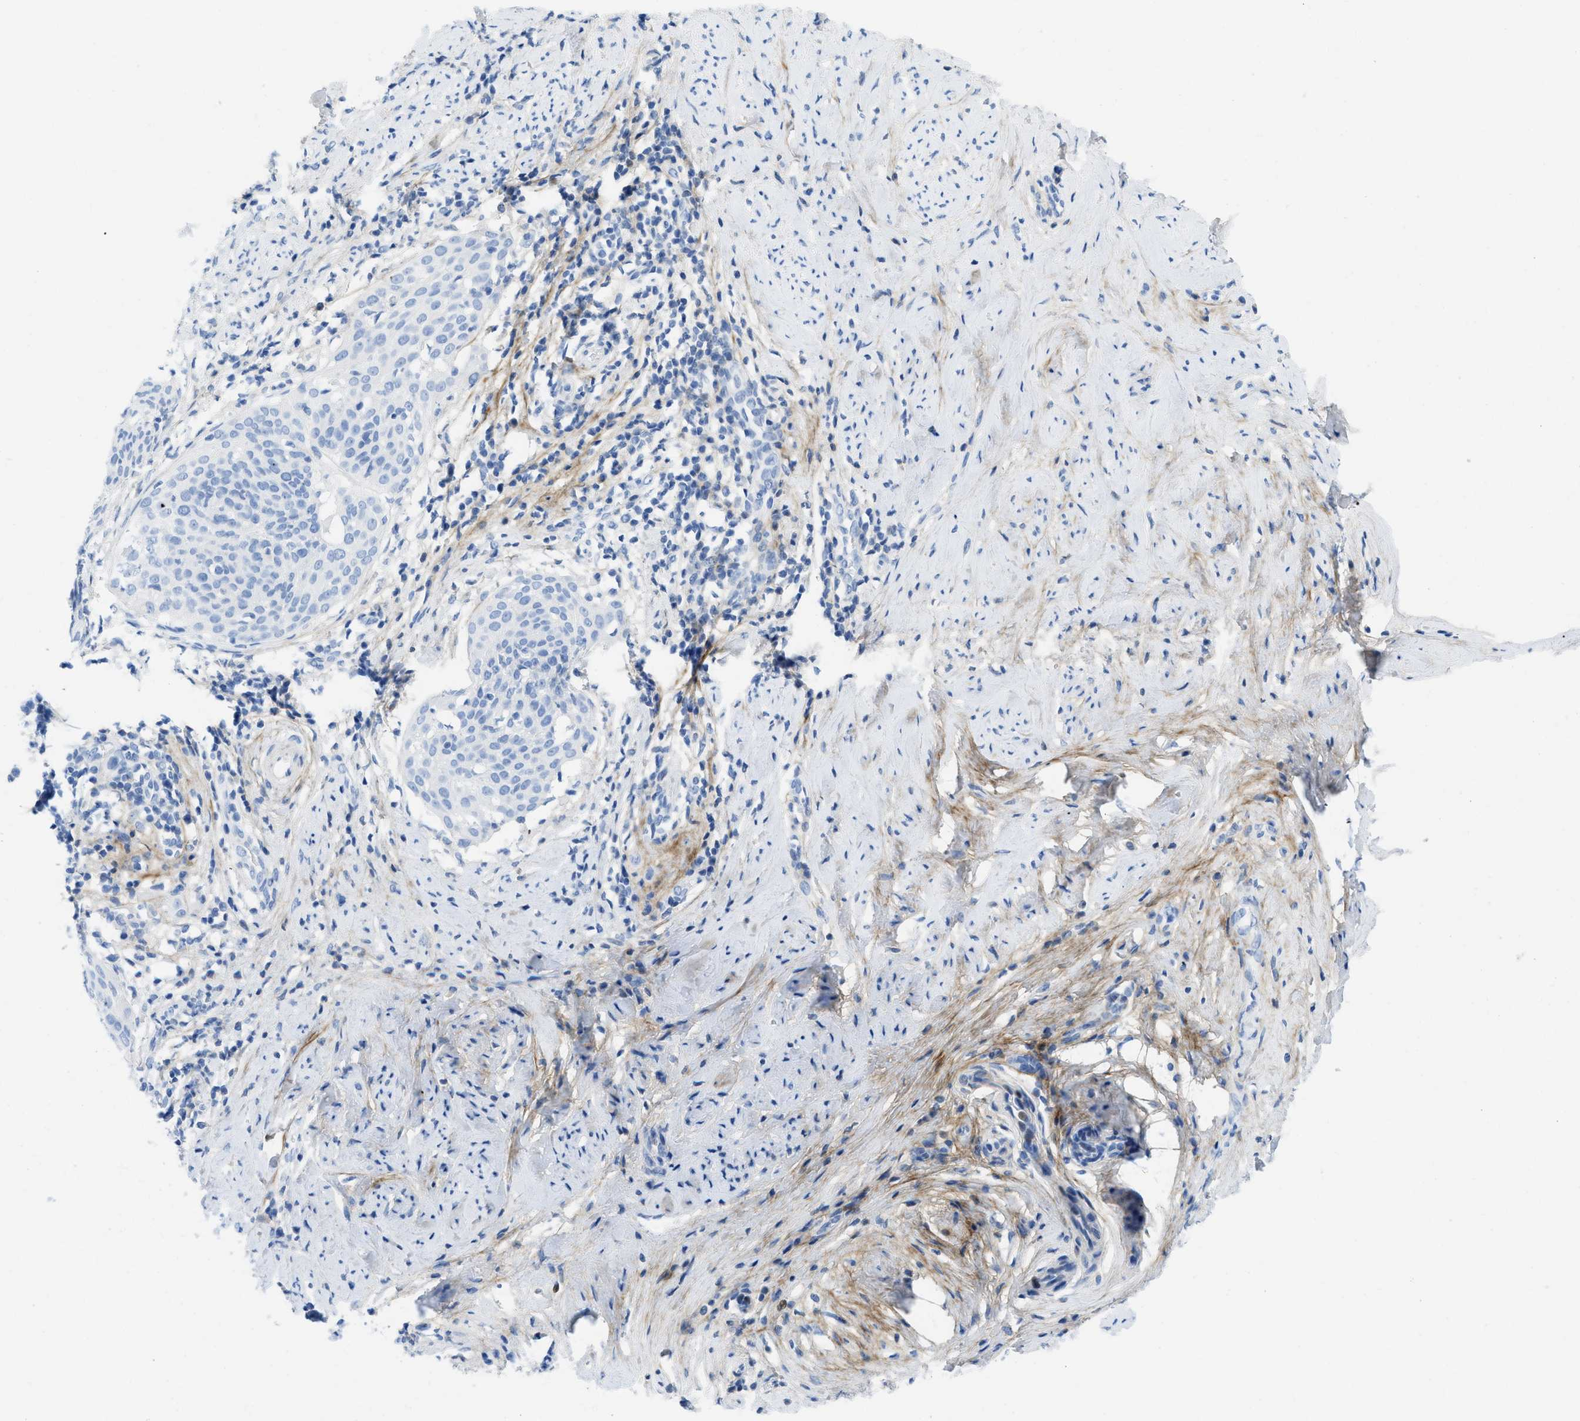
{"staining": {"intensity": "negative", "quantity": "none", "location": "none"}, "tissue": "cervical cancer", "cell_type": "Tumor cells", "image_type": "cancer", "snomed": [{"axis": "morphology", "description": "Squamous cell carcinoma, NOS"}, {"axis": "topography", "description": "Cervix"}], "caption": "This is an immunohistochemistry image of human squamous cell carcinoma (cervical). There is no expression in tumor cells.", "gene": "COL3A1", "patient": {"sex": "female", "age": 51}}